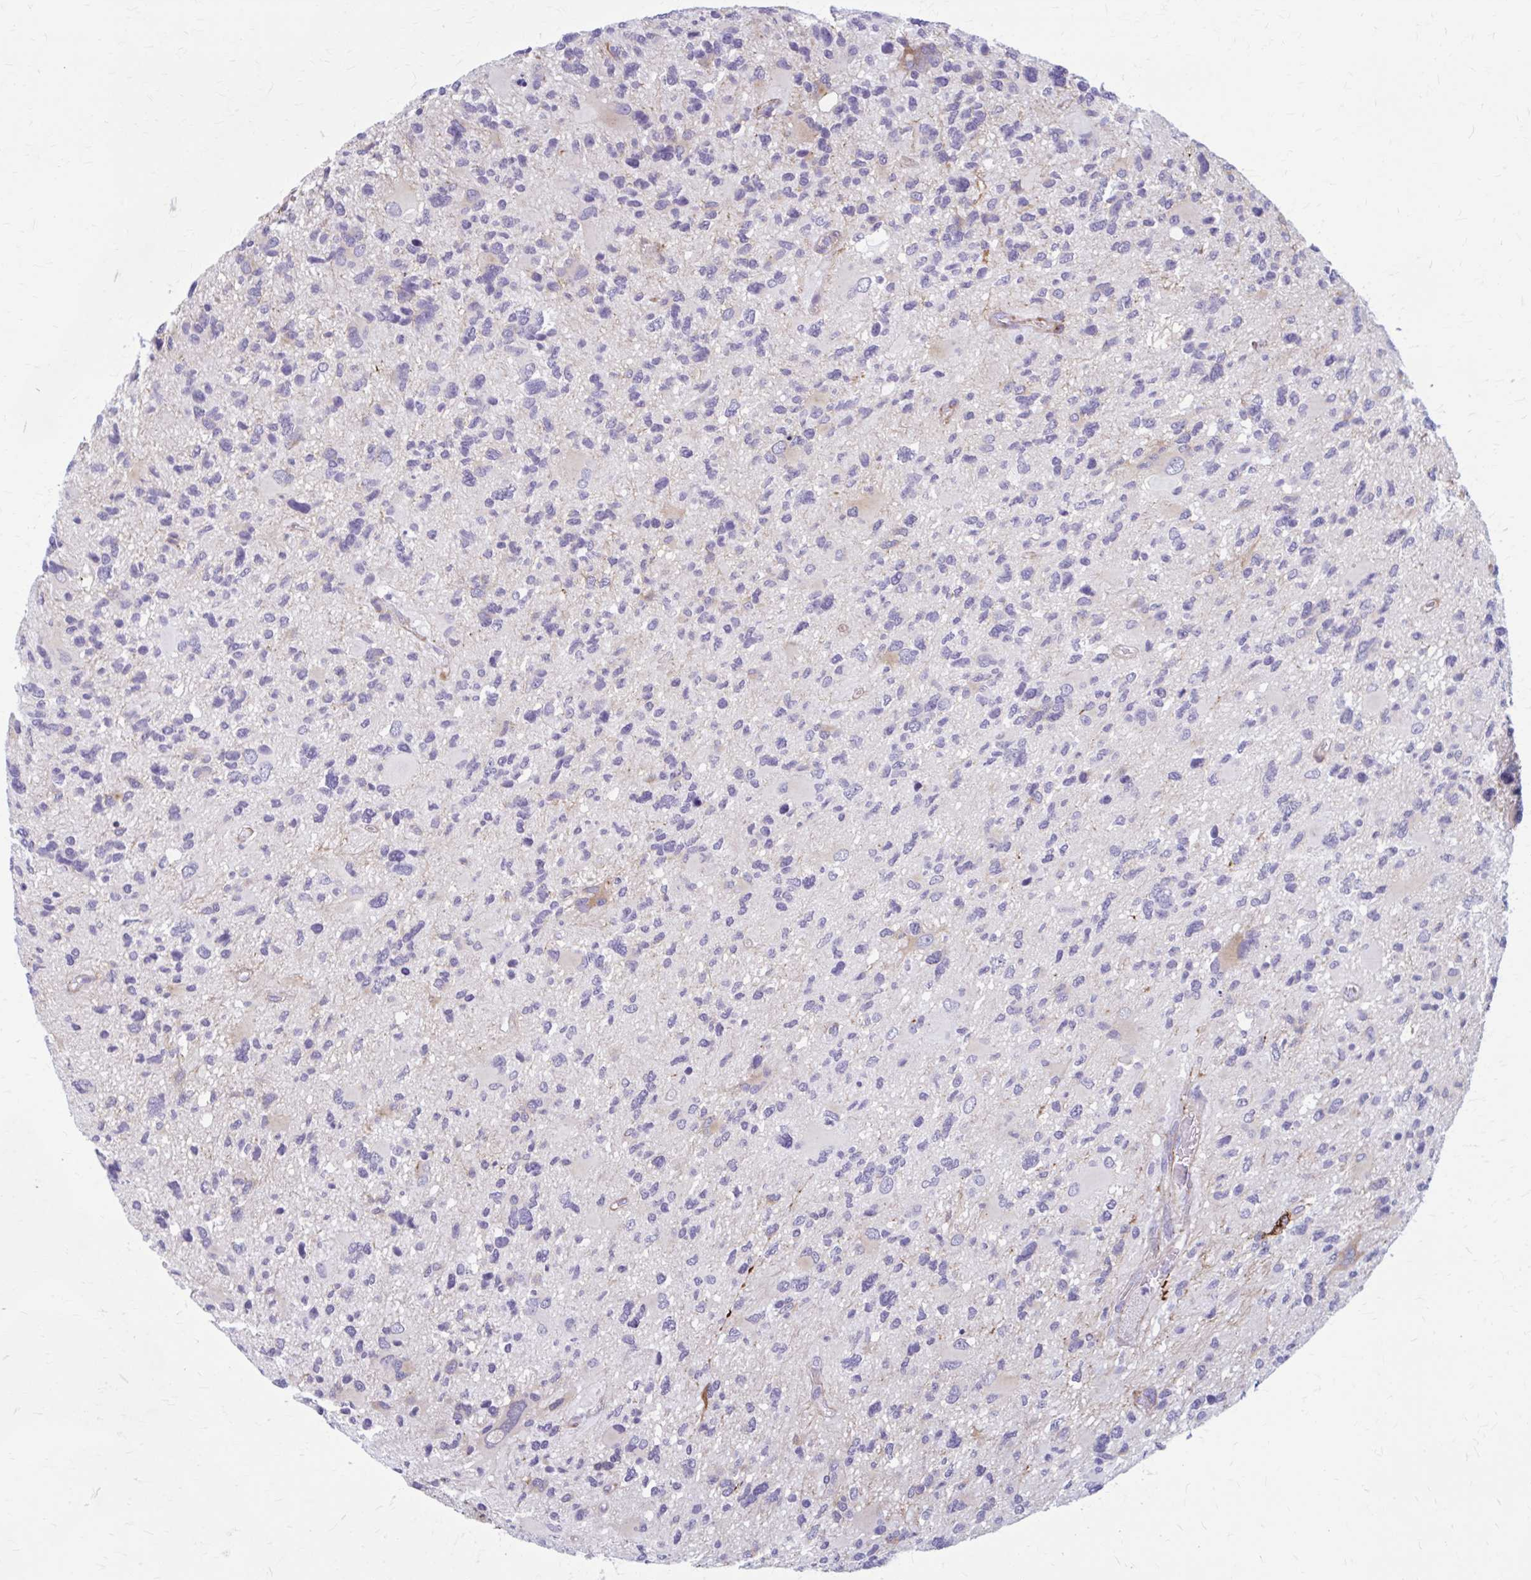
{"staining": {"intensity": "moderate", "quantity": "<25%", "location": "cytoplasmic/membranous"}, "tissue": "glioma", "cell_type": "Tumor cells", "image_type": "cancer", "snomed": [{"axis": "morphology", "description": "Glioma, malignant, High grade"}, {"axis": "topography", "description": "Brain"}], "caption": "A low amount of moderate cytoplasmic/membranous positivity is seen in approximately <25% of tumor cells in glioma tissue.", "gene": "AKAP12", "patient": {"sex": "female", "age": 11}}